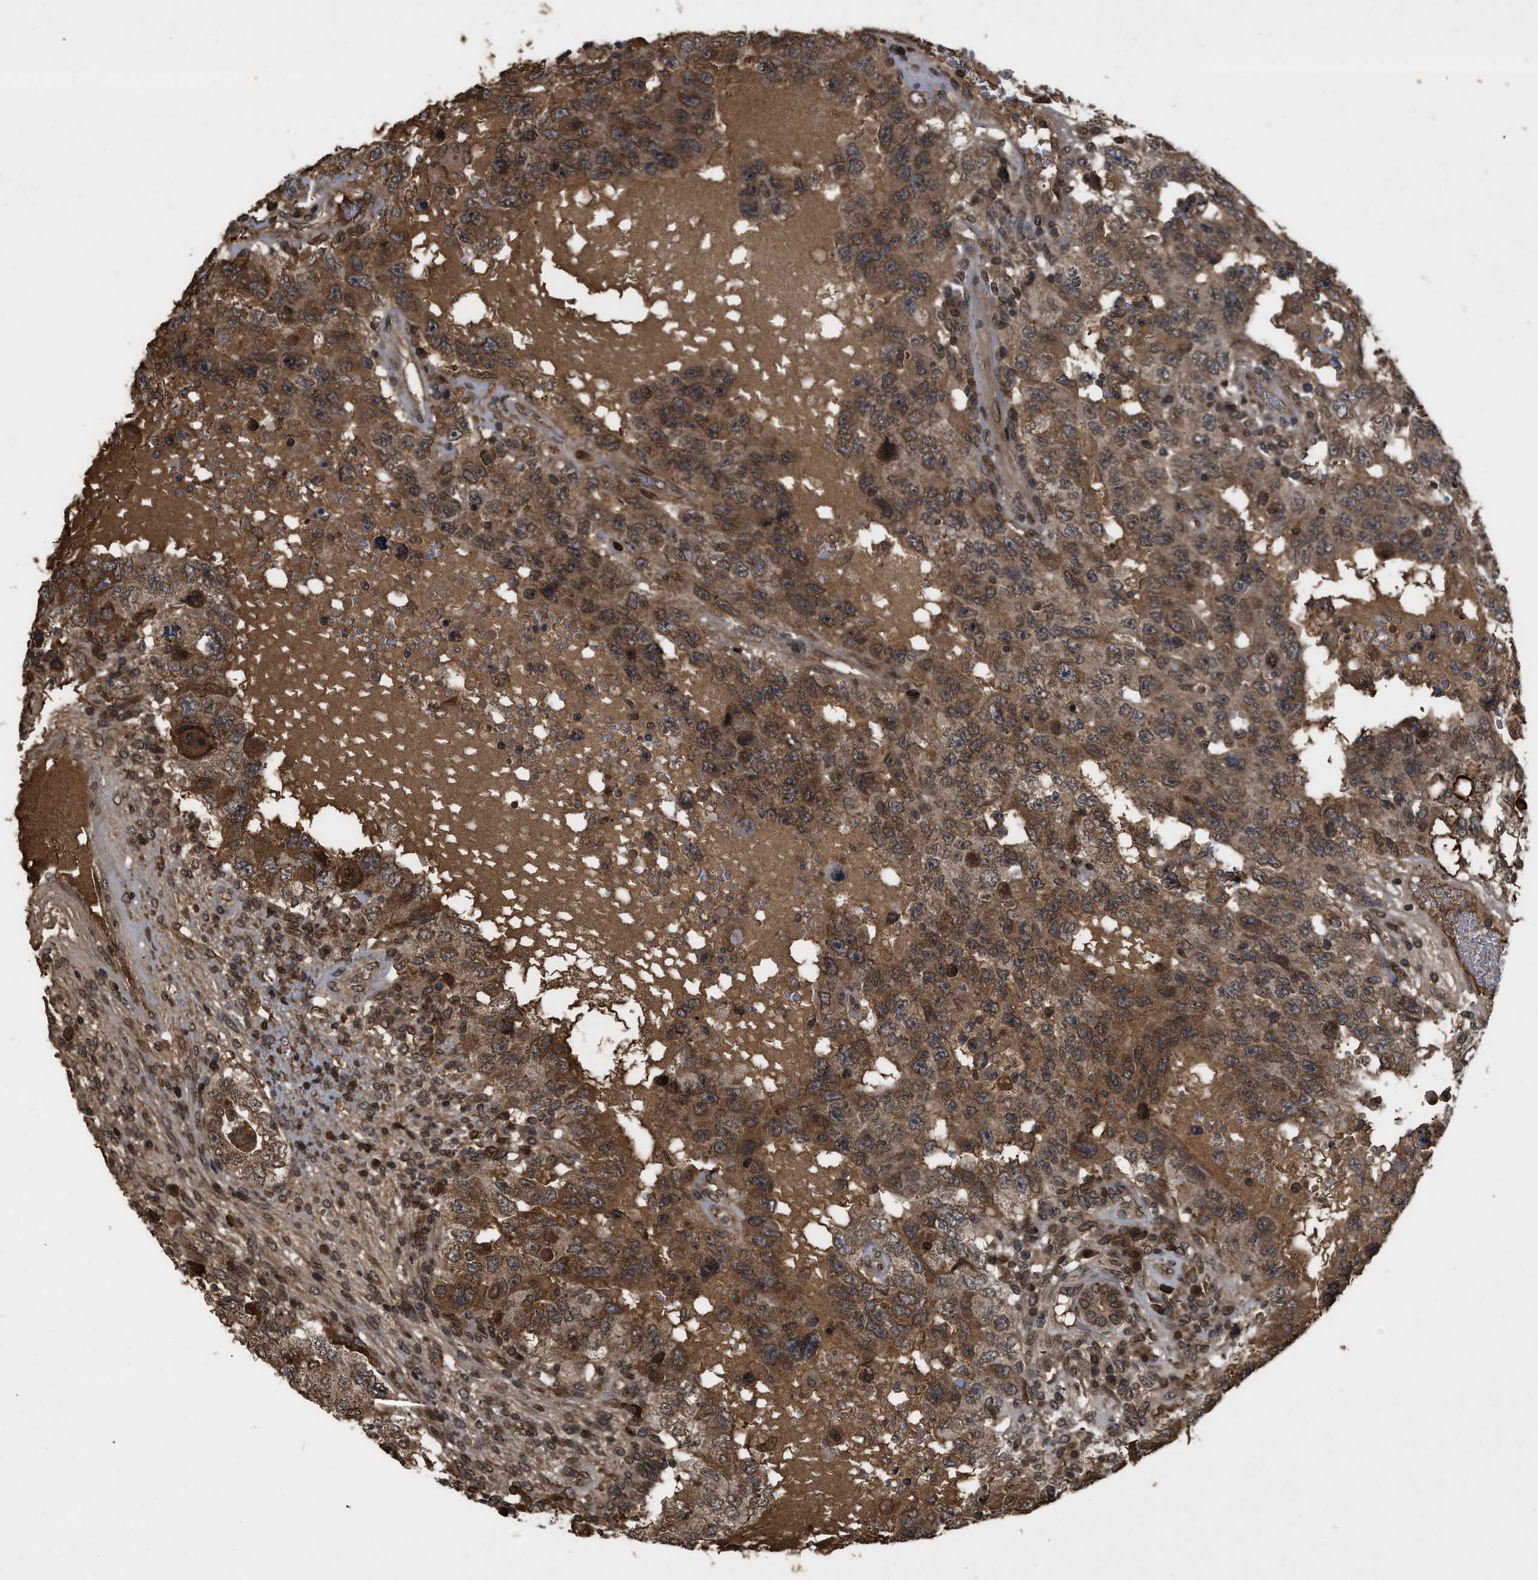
{"staining": {"intensity": "moderate", "quantity": ">75%", "location": "cytoplasmic/membranous,nuclear"}, "tissue": "testis cancer", "cell_type": "Tumor cells", "image_type": "cancer", "snomed": [{"axis": "morphology", "description": "Carcinoma, Embryonal, NOS"}, {"axis": "topography", "description": "Testis"}], "caption": "Protein expression analysis of testis cancer (embryonal carcinoma) reveals moderate cytoplasmic/membranous and nuclear staining in approximately >75% of tumor cells. (DAB = brown stain, brightfield microscopy at high magnification).", "gene": "CRY1", "patient": {"sex": "male", "age": 26}}